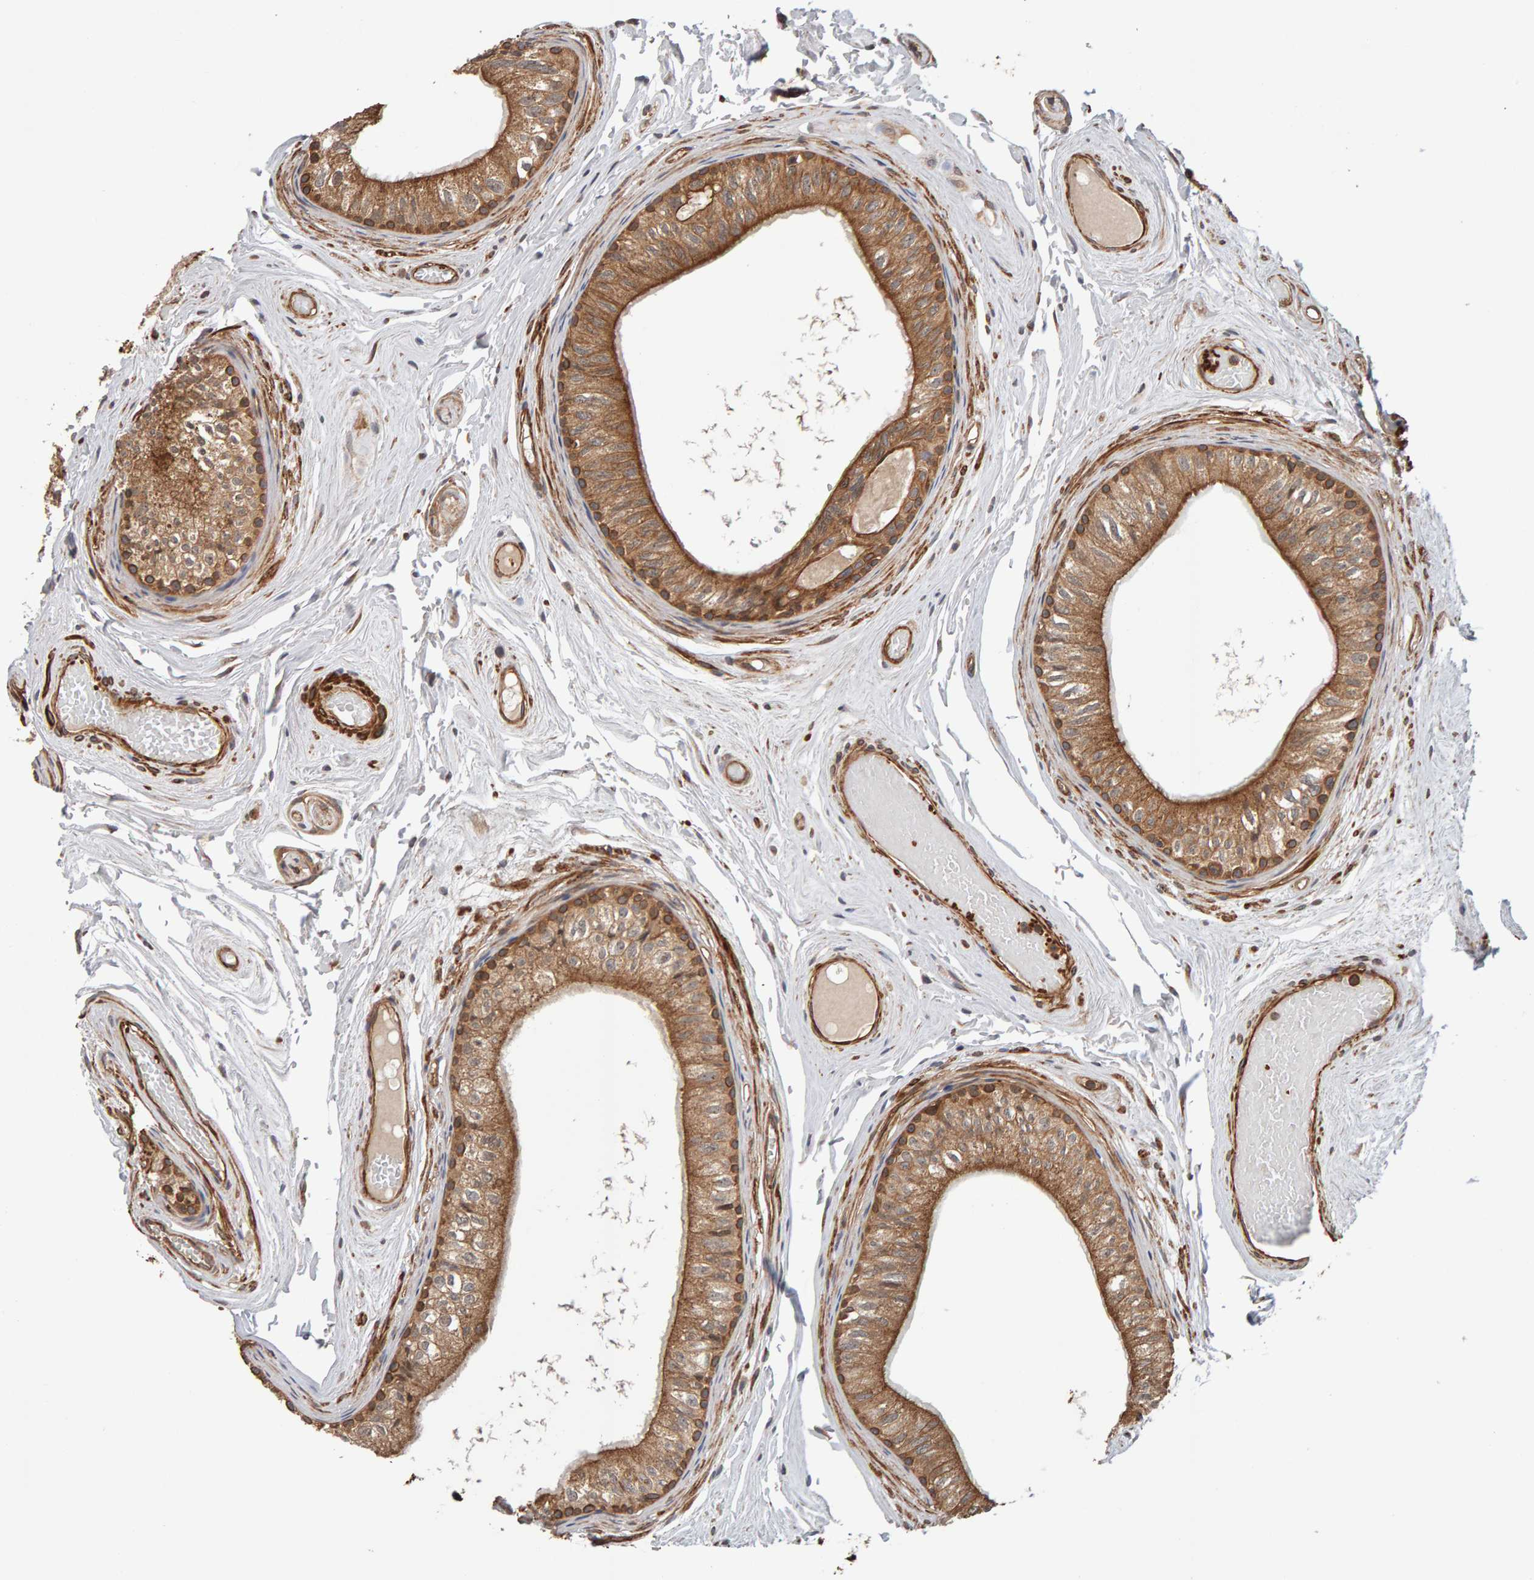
{"staining": {"intensity": "moderate", "quantity": ">75%", "location": "cytoplasmic/membranous"}, "tissue": "epididymis", "cell_type": "Glandular cells", "image_type": "normal", "snomed": [{"axis": "morphology", "description": "Normal tissue, NOS"}, {"axis": "topography", "description": "Epididymis"}], "caption": "This micrograph exhibits immunohistochemistry staining of benign human epididymis, with medium moderate cytoplasmic/membranous expression in about >75% of glandular cells.", "gene": "SYNRG", "patient": {"sex": "male", "age": 36}}